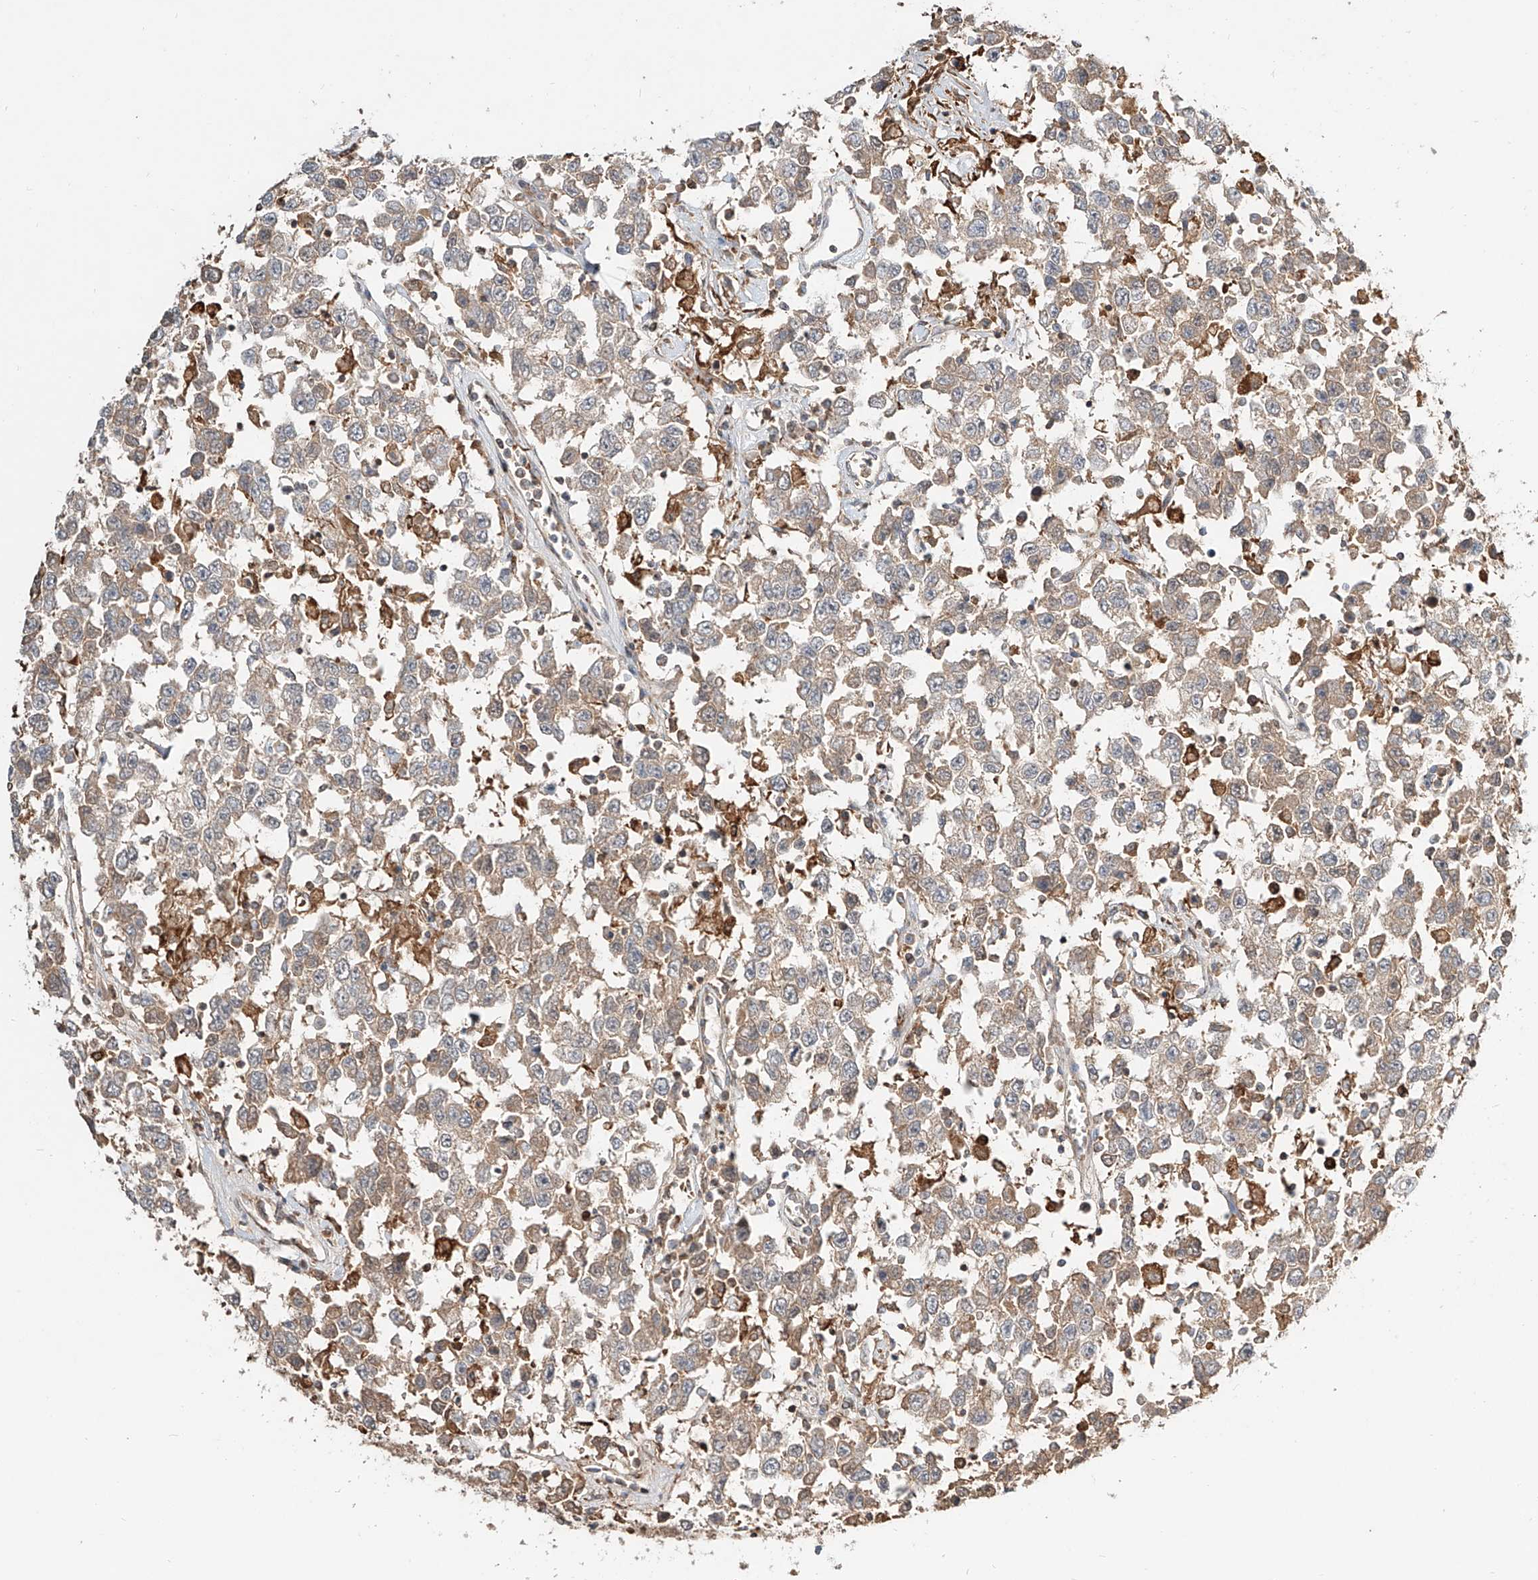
{"staining": {"intensity": "weak", "quantity": ">75%", "location": "cytoplasmic/membranous"}, "tissue": "testis cancer", "cell_type": "Tumor cells", "image_type": "cancer", "snomed": [{"axis": "morphology", "description": "Seminoma, NOS"}, {"axis": "topography", "description": "Testis"}], "caption": "Brown immunohistochemical staining in human seminoma (testis) shows weak cytoplasmic/membranous staining in about >75% of tumor cells. The staining is performed using DAB (3,3'-diaminobenzidine) brown chromogen to label protein expression. The nuclei are counter-stained blue using hematoxylin.", "gene": "ERO1A", "patient": {"sex": "male", "age": 41}}